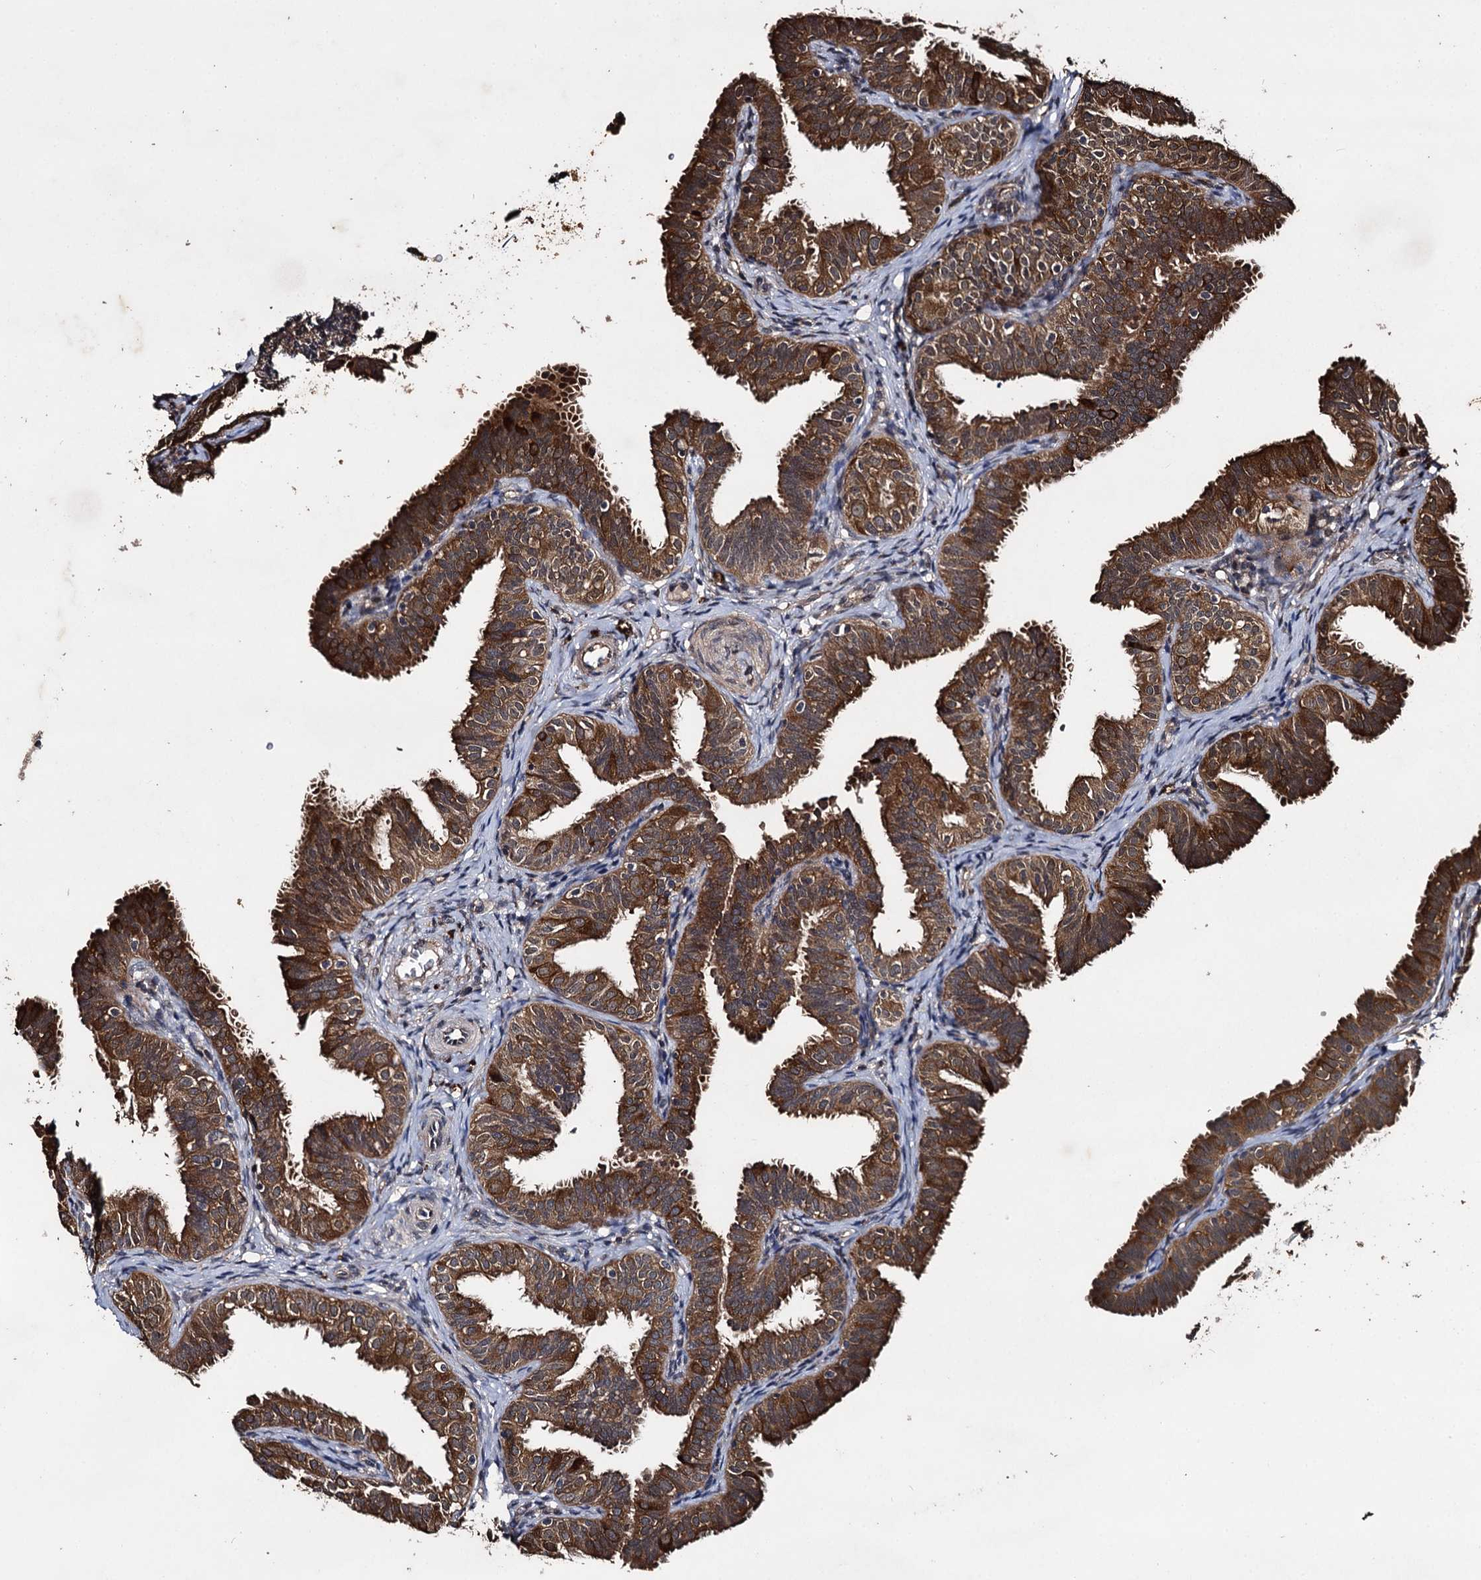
{"staining": {"intensity": "strong", "quantity": ">75%", "location": "cytoplasmic/membranous"}, "tissue": "fallopian tube", "cell_type": "Glandular cells", "image_type": "normal", "snomed": [{"axis": "morphology", "description": "Normal tissue, NOS"}, {"axis": "topography", "description": "Fallopian tube"}], "caption": "An immunohistochemistry (IHC) image of normal tissue is shown. Protein staining in brown labels strong cytoplasmic/membranous positivity in fallopian tube within glandular cells.", "gene": "SLC46A3", "patient": {"sex": "female", "age": 35}}